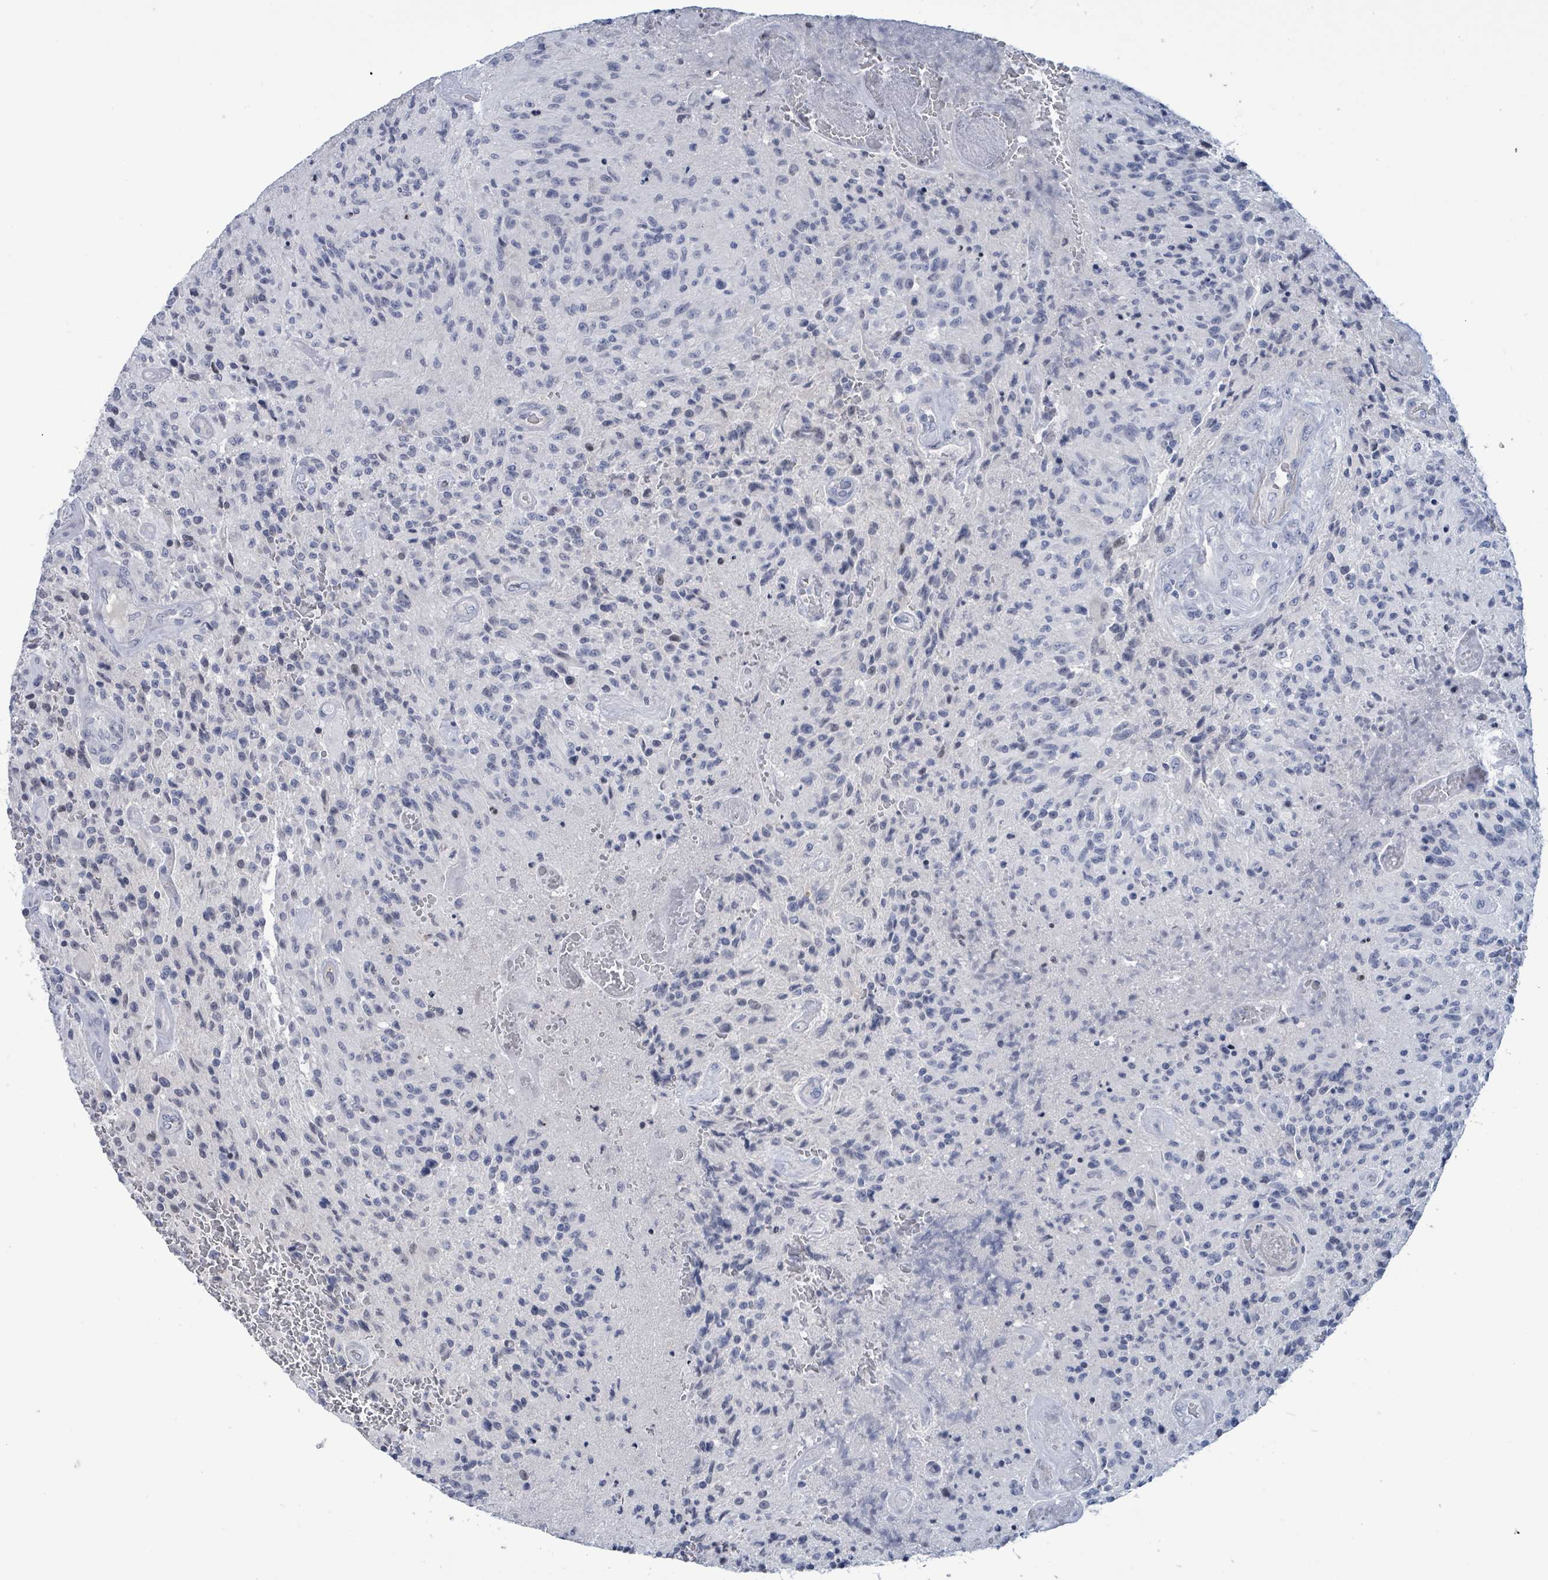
{"staining": {"intensity": "negative", "quantity": "none", "location": "none"}, "tissue": "glioma", "cell_type": "Tumor cells", "image_type": "cancer", "snomed": [{"axis": "morphology", "description": "Normal tissue, NOS"}, {"axis": "morphology", "description": "Glioma, malignant, High grade"}, {"axis": "topography", "description": "Cerebral cortex"}], "caption": "Immunohistochemistry image of malignant high-grade glioma stained for a protein (brown), which shows no expression in tumor cells.", "gene": "NTN3", "patient": {"sex": "male", "age": 56}}